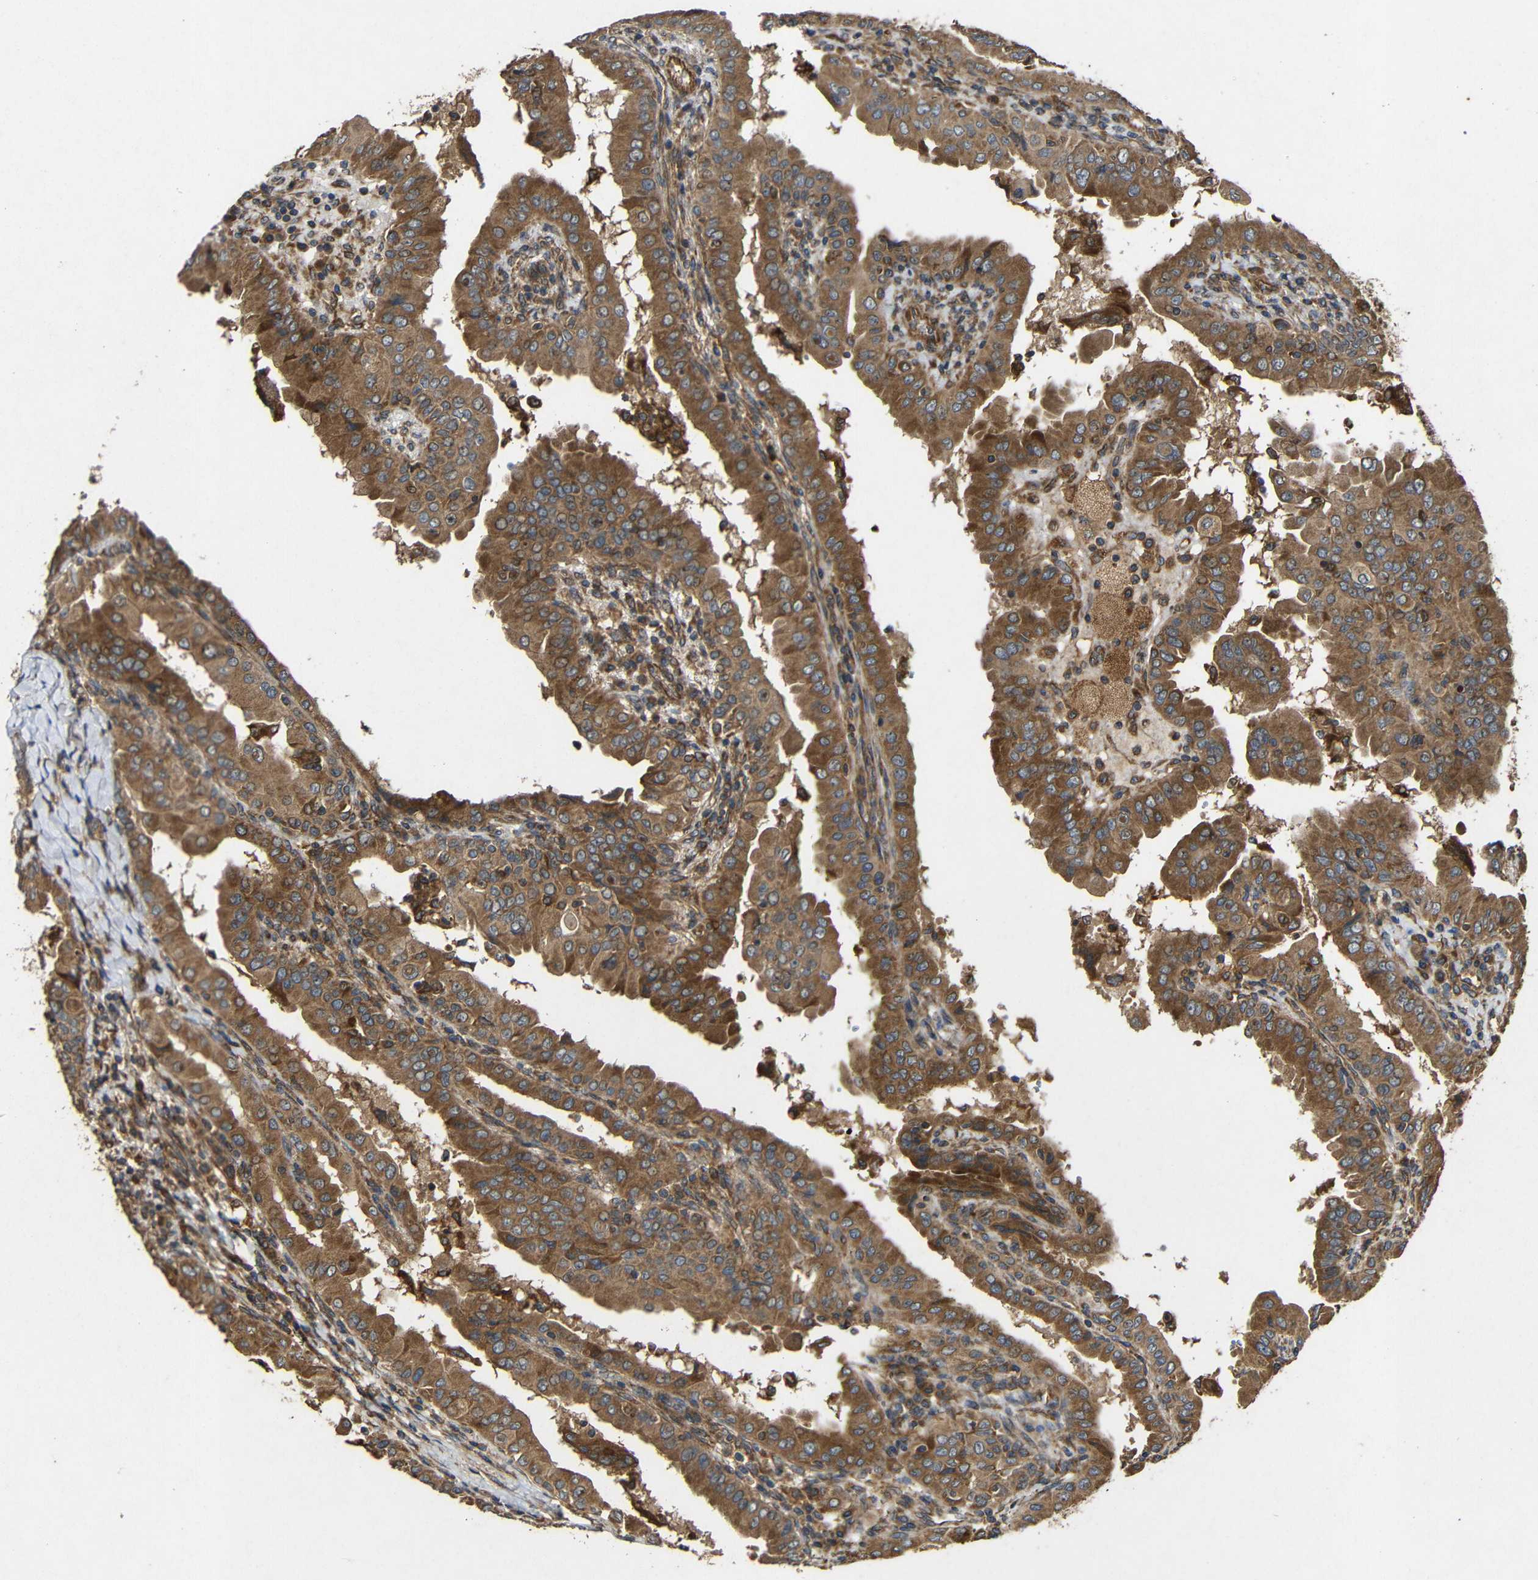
{"staining": {"intensity": "moderate", "quantity": ">75%", "location": "cytoplasmic/membranous"}, "tissue": "thyroid cancer", "cell_type": "Tumor cells", "image_type": "cancer", "snomed": [{"axis": "morphology", "description": "Papillary adenocarcinoma, NOS"}, {"axis": "topography", "description": "Thyroid gland"}], "caption": "Immunohistochemical staining of thyroid cancer (papillary adenocarcinoma) exhibits medium levels of moderate cytoplasmic/membranous positivity in approximately >75% of tumor cells.", "gene": "EIF2S1", "patient": {"sex": "male", "age": 33}}